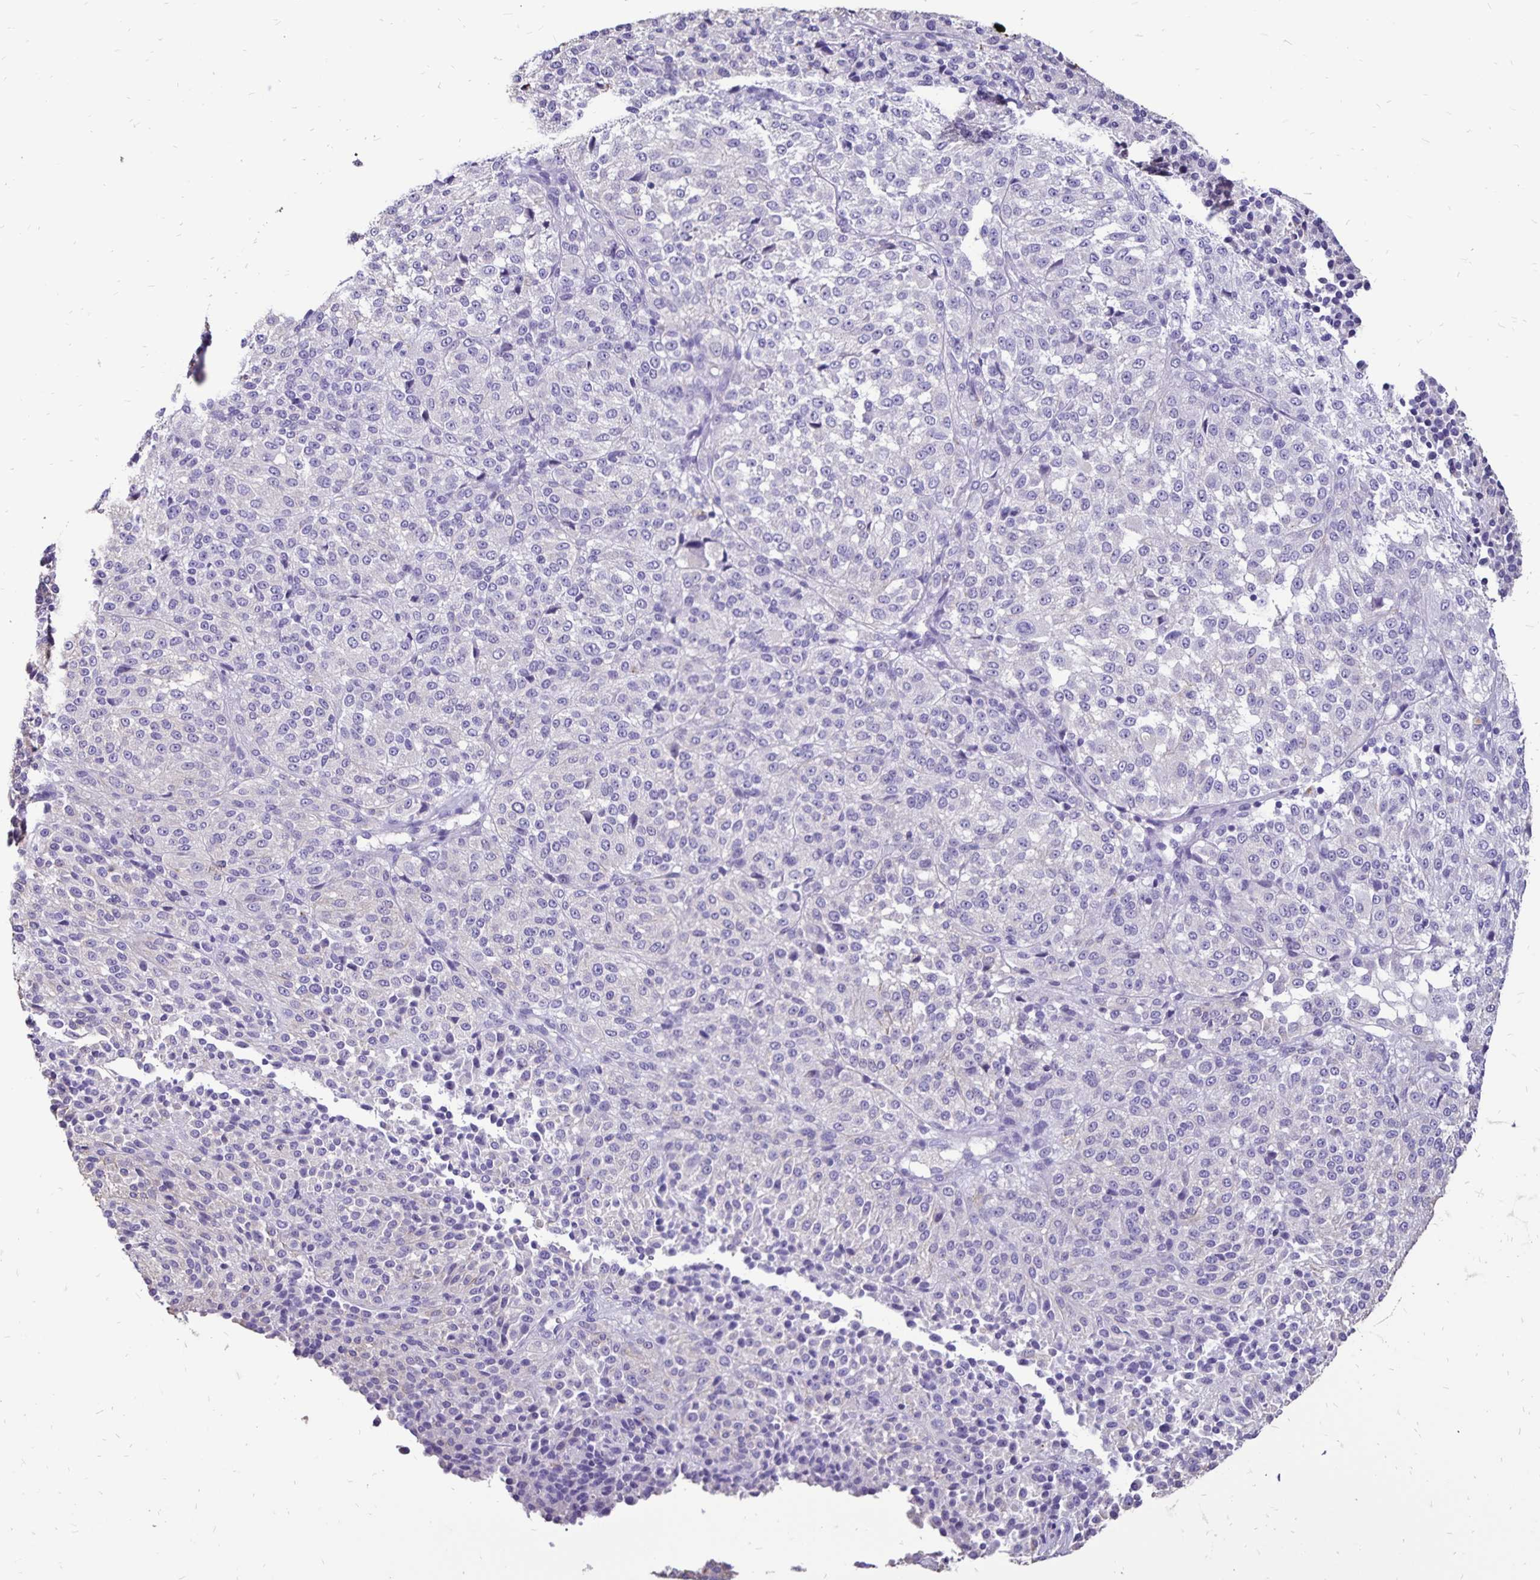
{"staining": {"intensity": "negative", "quantity": "none", "location": "none"}, "tissue": "melanoma", "cell_type": "Tumor cells", "image_type": "cancer", "snomed": [{"axis": "morphology", "description": "Malignant melanoma, Metastatic site"}, {"axis": "topography", "description": "Brain"}], "caption": "DAB immunohistochemical staining of melanoma demonstrates no significant staining in tumor cells. (Stains: DAB (3,3'-diaminobenzidine) immunohistochemistry with hematoxylin counter stain, Microscopy: brightfield microscopy at high magnification).", "gene": "EVPL", "patient": {"sex": "female", "age": 56}}